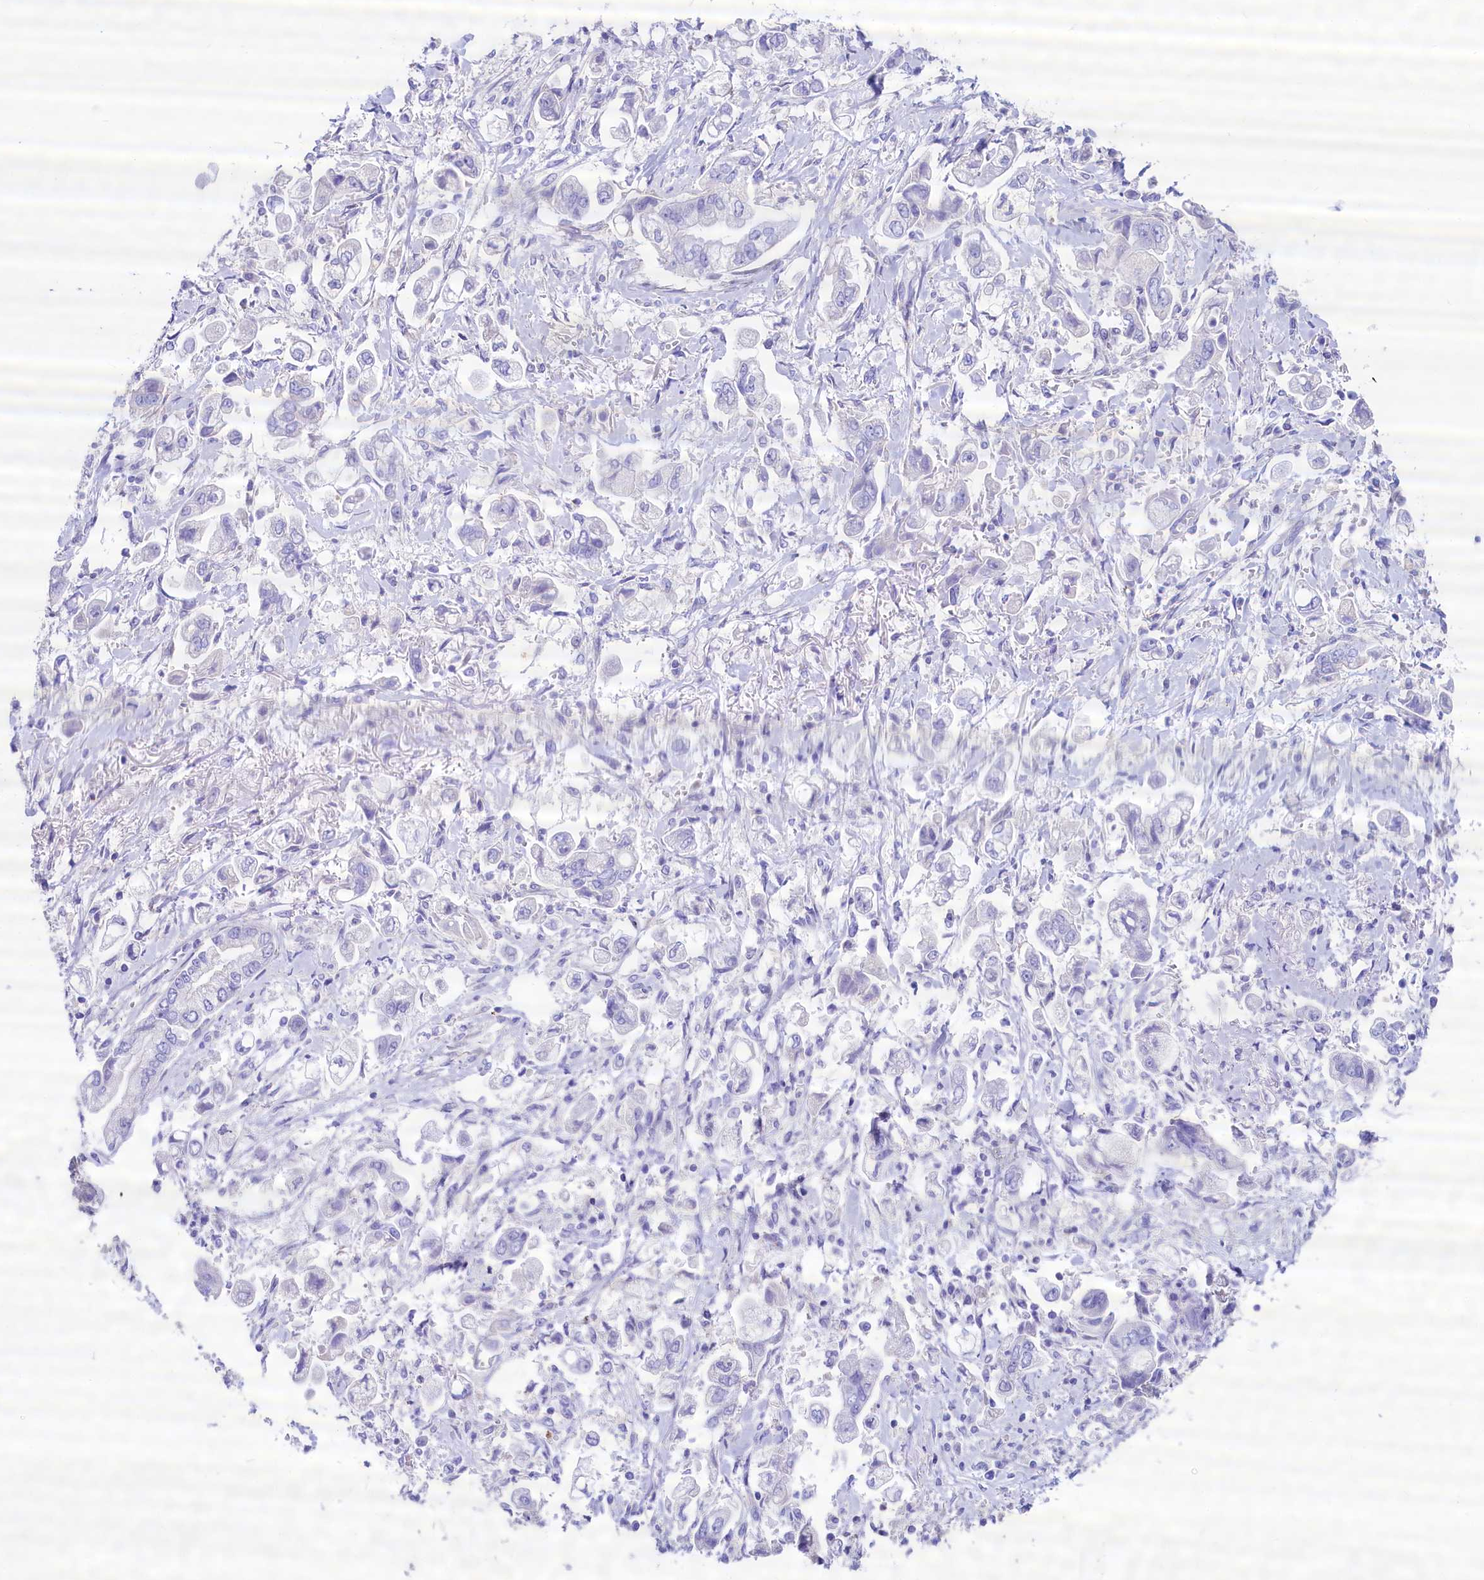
{"staining": {"intensity": "negative", "quantity": "none", "location": "none"}, "tissue": "stomach cancer", "cell_type": "Tumor cells", "image_type": "cancer", "snomed": [{"axis": "morphology", "description": "Adenocarcinoma, NOS"}, {"axis": "topography", "description": "Stomach"}], "caption": "The photomicrograph demonstrates no significant positivity in tumor cells of adenocarcinoma (stomach).", "gene": "RBP3", "patient": {"sex": "male", "age": 62}}